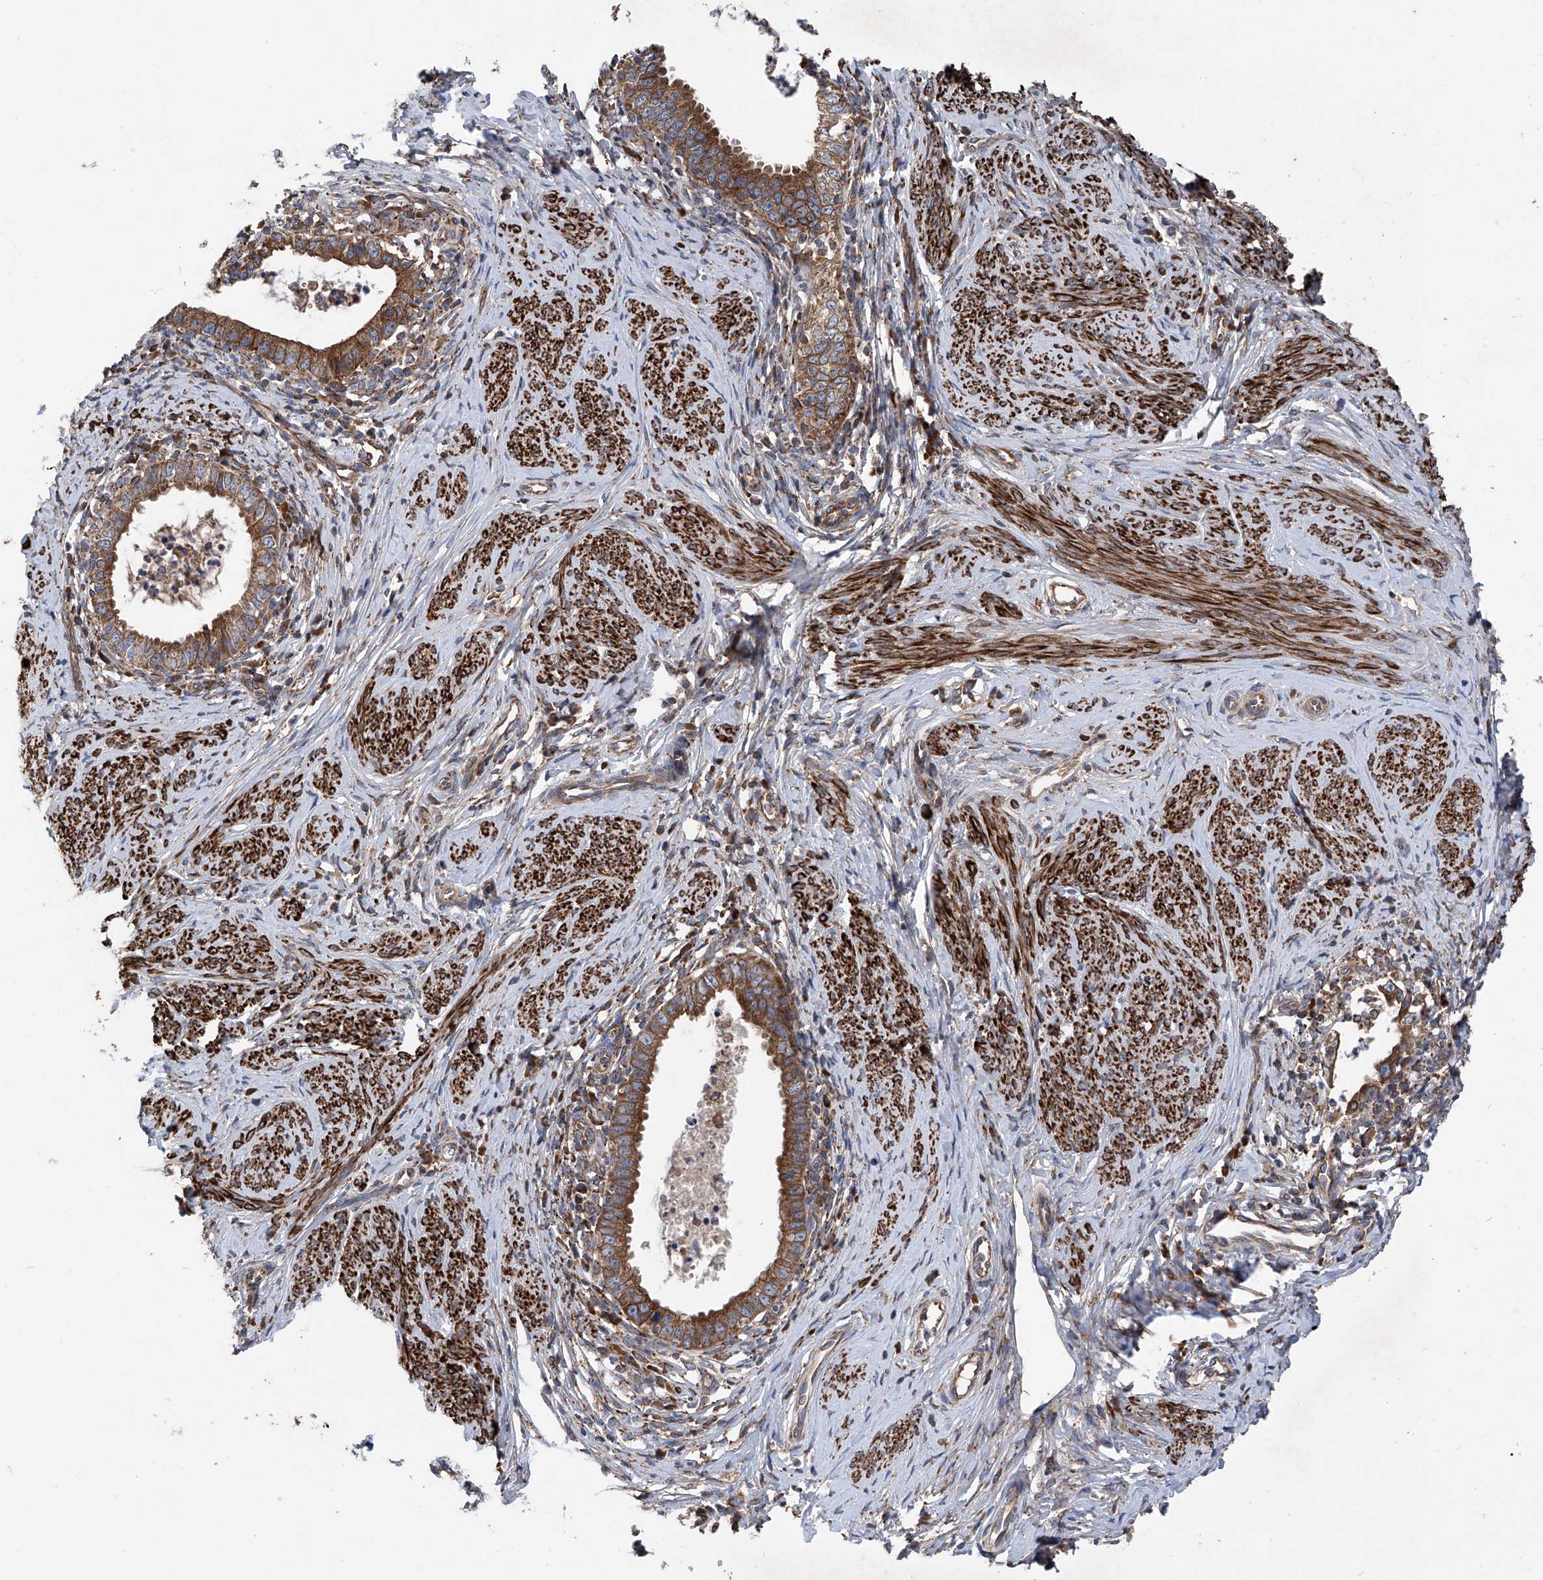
{"staining": {"intensity": "strong", "quantity": ">75%", "location": "cytoplasmic/membranous"}, "tissue": "cervical cancer", "cell_type": "Tumor cells", "image_type": "cancer", "snomed": [{"axis": "morphology", "description": "Adenocarcinoma, NOS"}, {"axis": "topography", "description": "Cervix"}], "caption": "High-magnification brightfield microscopy of cervical cancer stained with DAB (3,3'-diaminobenzidine) (brown) and counterstained with hematoxylin (blue). tumor cells exhibit strong cytoplasmic/membranous positivity is appreciated in about>75% of cells.", "gene": "ASCC3", "patient": {"sex": "female", "age": 36}}